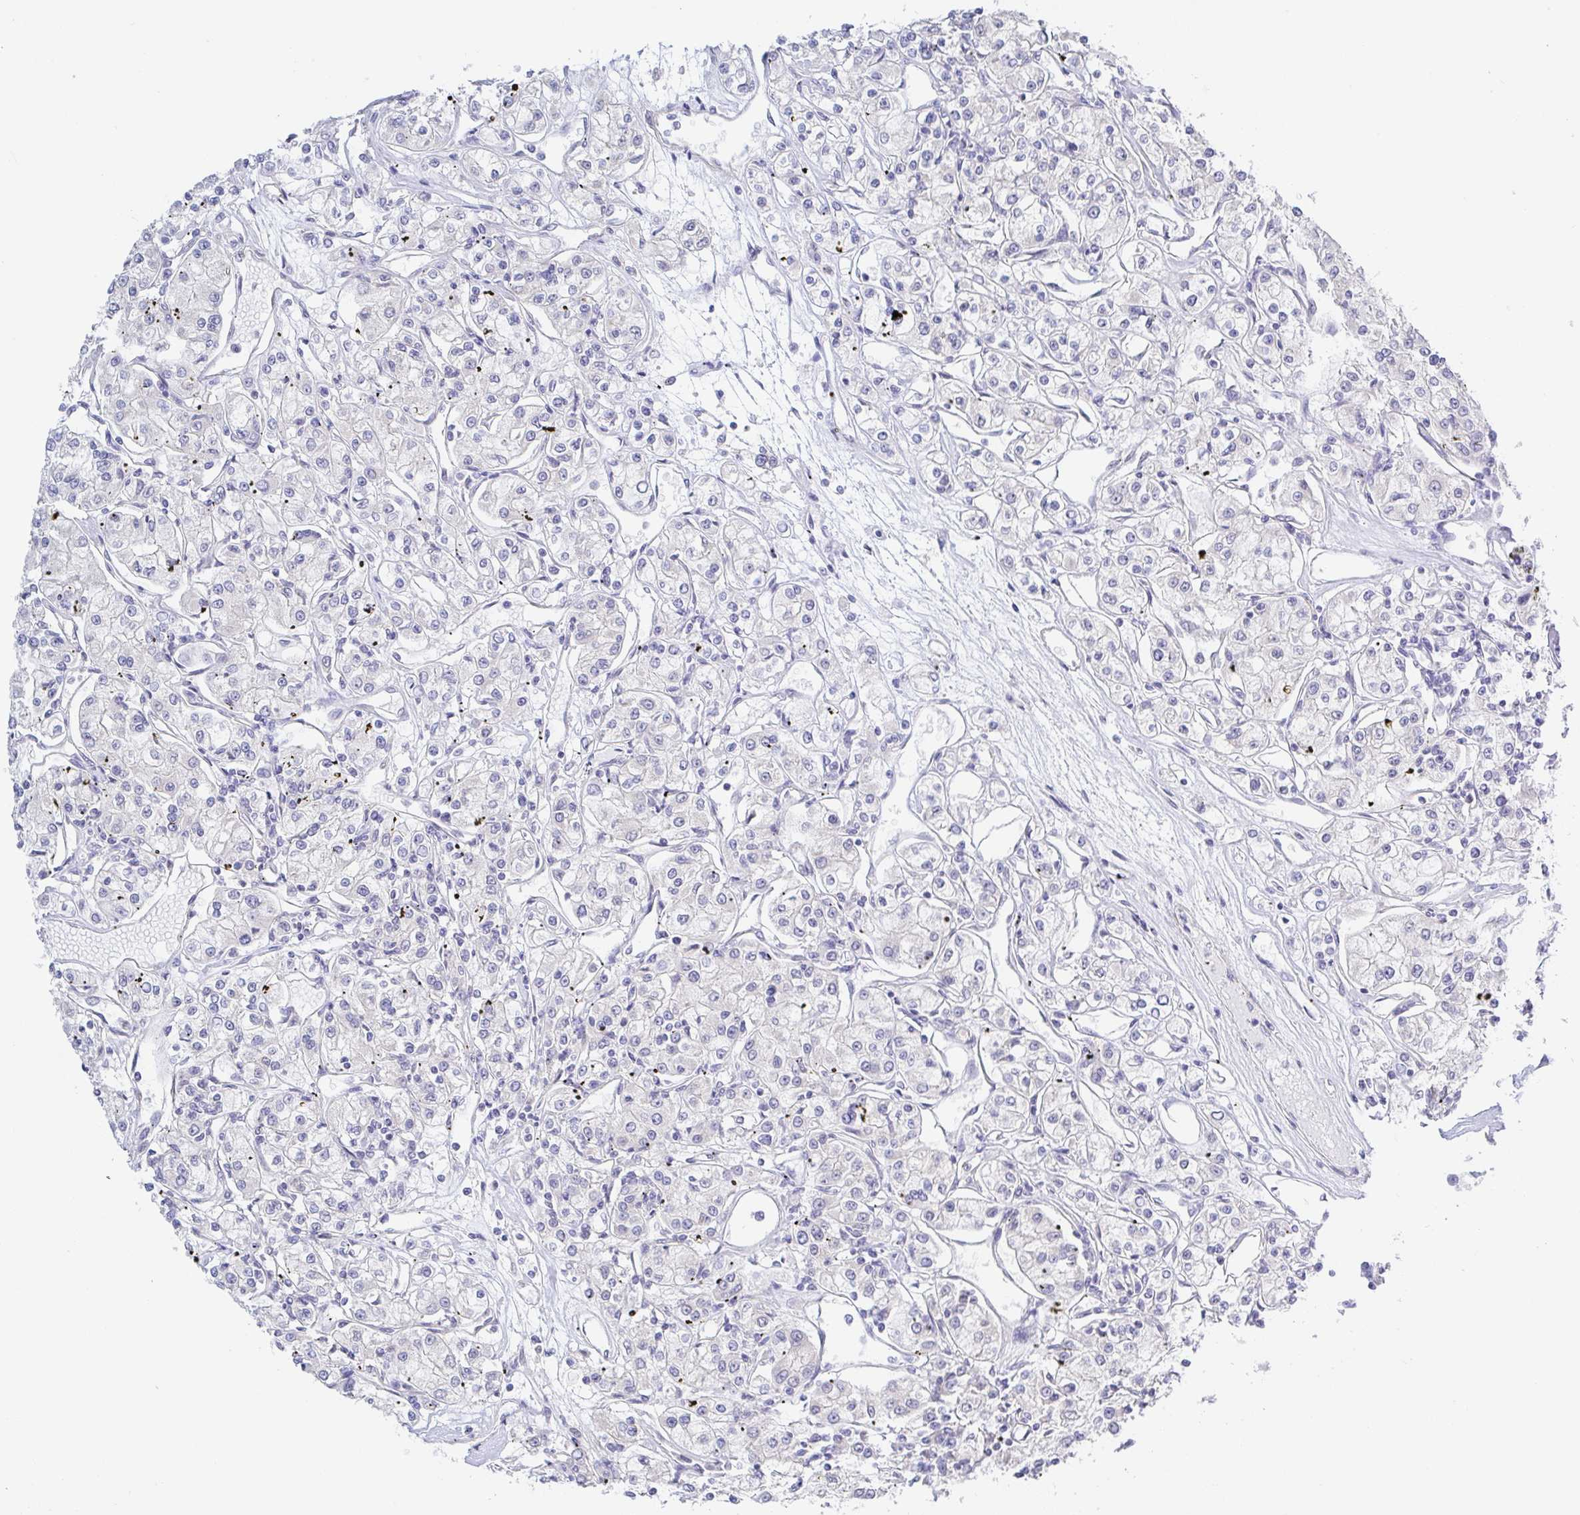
{"staining": {"intensity": "negative", "quantity": "none", "location": "none"}, "tissue": "renal cancer", "cell_type": "Tumor cells", "image_type": "cancer", "snomed": [{"axis": "morphology", "description": "Adenocarcinoma, NOS"}, {"axis": "topography", "description": "Kidney"}], "caption": "High power microscopy image of an IHC micrograph of renal cancer (adenocarcinoma), revealing no significant positivity in tumor cells.", "gene": "HYPK", "patient": {"sex": "female", "age": 59}}